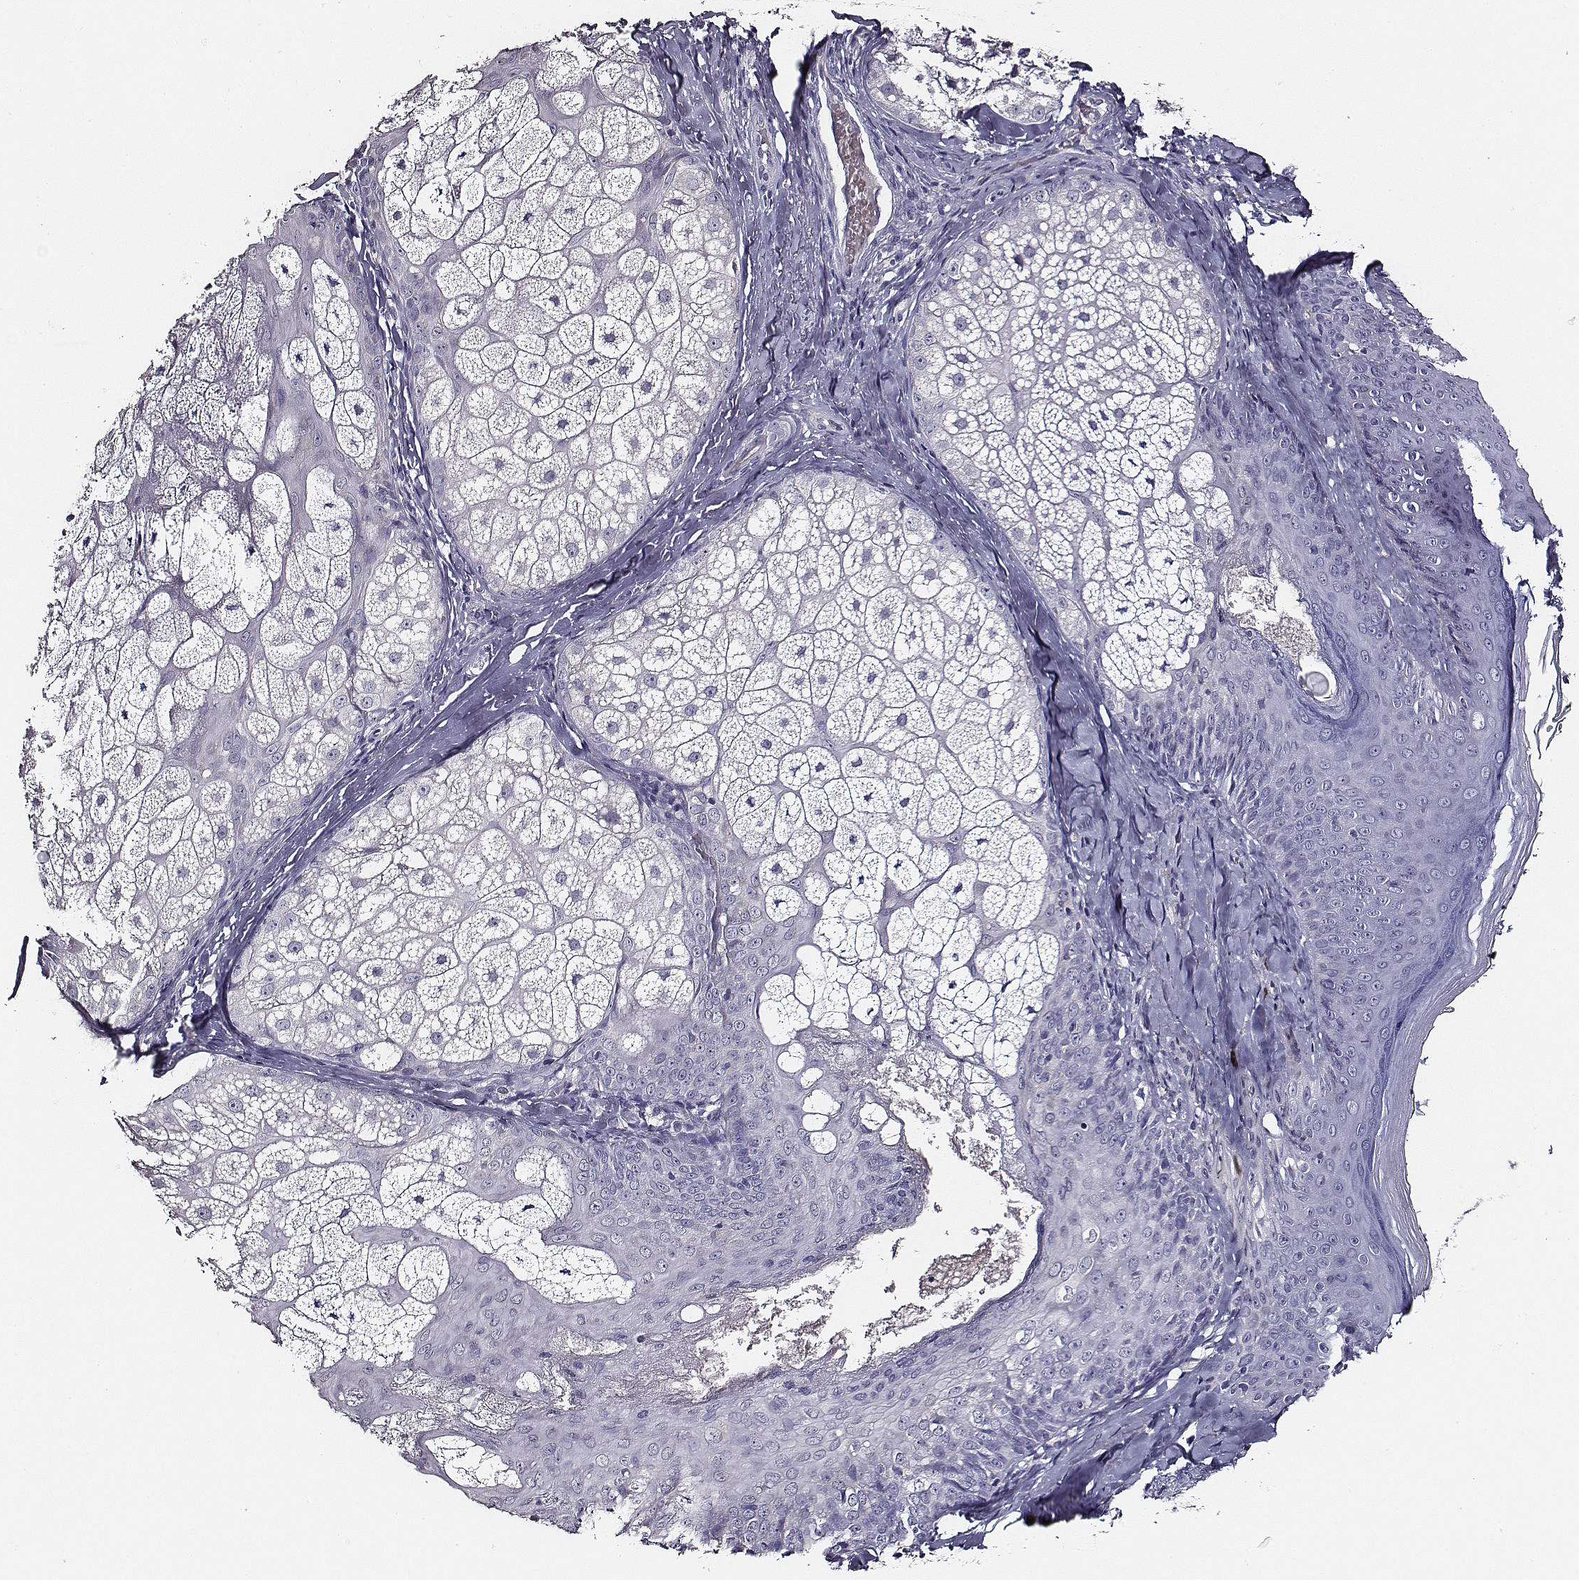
{"staining": {"intensity": "negative", "quantity": "none", "location": "none"}, "tissue": "skin cancer", "cell_type": "Tumor cells", "image_type": "cancer", "snomed": [{"axis": "morphology", "description": "Basal cell carcinoma"}, {"axis": "topography", "description": "Skin"}], "caption": "DAB (3,3'-diaminobenzidine) immunohistochemical staining of human skin cancer (basal cell carcinoma) demonstrates no significant staining in tumor cells. The staining is performed using DAB brown chromogen with nuclei counter-stained in using hematoxylin.", "gene": "AADAT", "patient": {"sex": "male", "age": 57}}